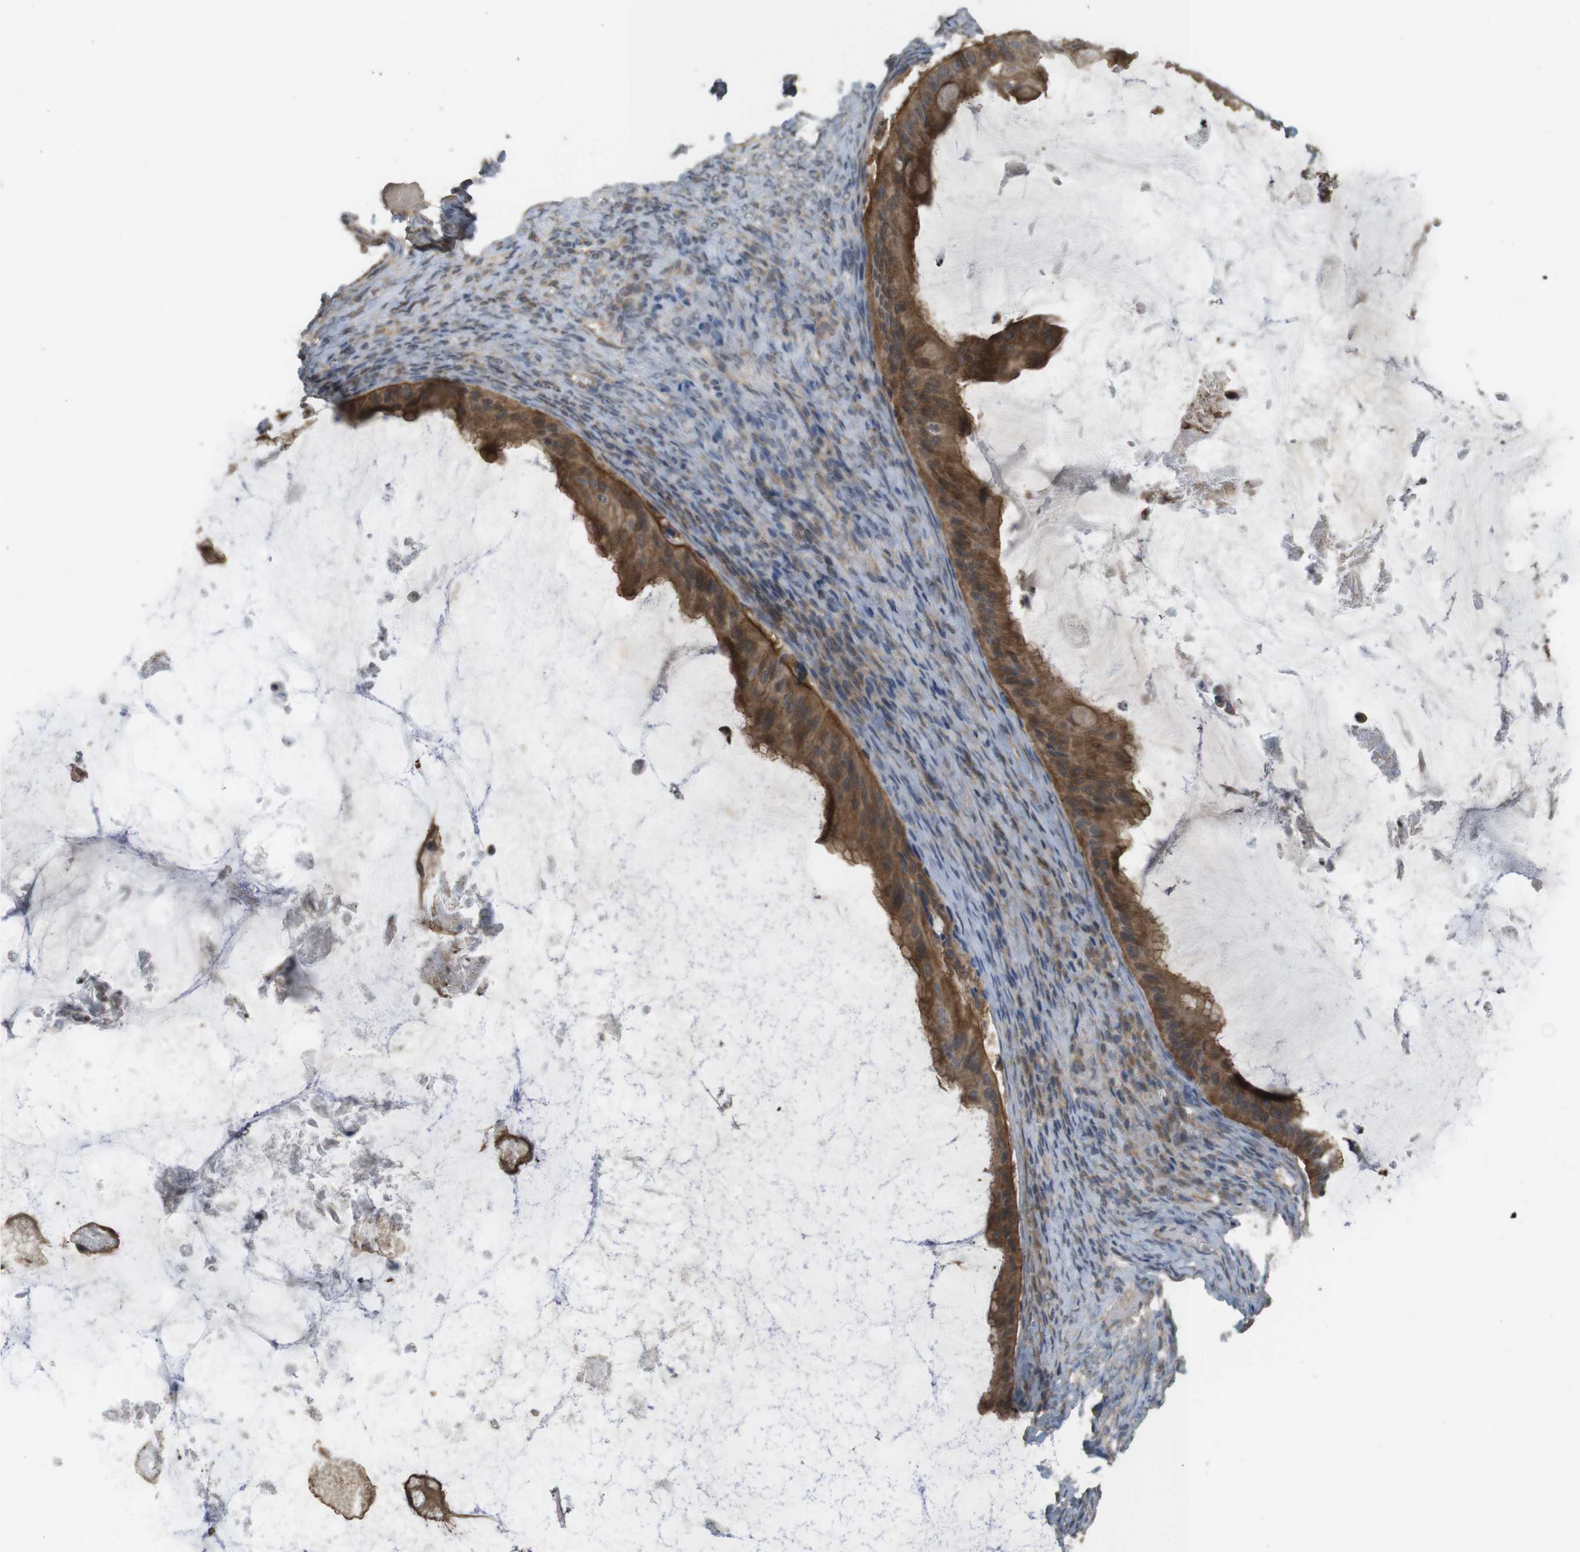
{"staining": {"intensity": "strong", "quantity": ">75%", "location": "cytoplasmic/membranous"}, "tissue": "ovarian cancer", "cell_type": "Tumor cells", "image_type": "cancer", "snomed": [{"axis": "morphology", "description": "Cystadenocarcinoma, mucinous, NOS"}, {"axis": "topography", "description": "Ovary"}], "caption": "Approximately >75% of tumor cells in human ovarian mucinous cystadenocarcinoma reveal strong cytoplasmic/membranous protein positivity as visualized by brown immunohistochemical staining.", "gene": "RNF130", "patient": {"sex": "female", "age": 61}}